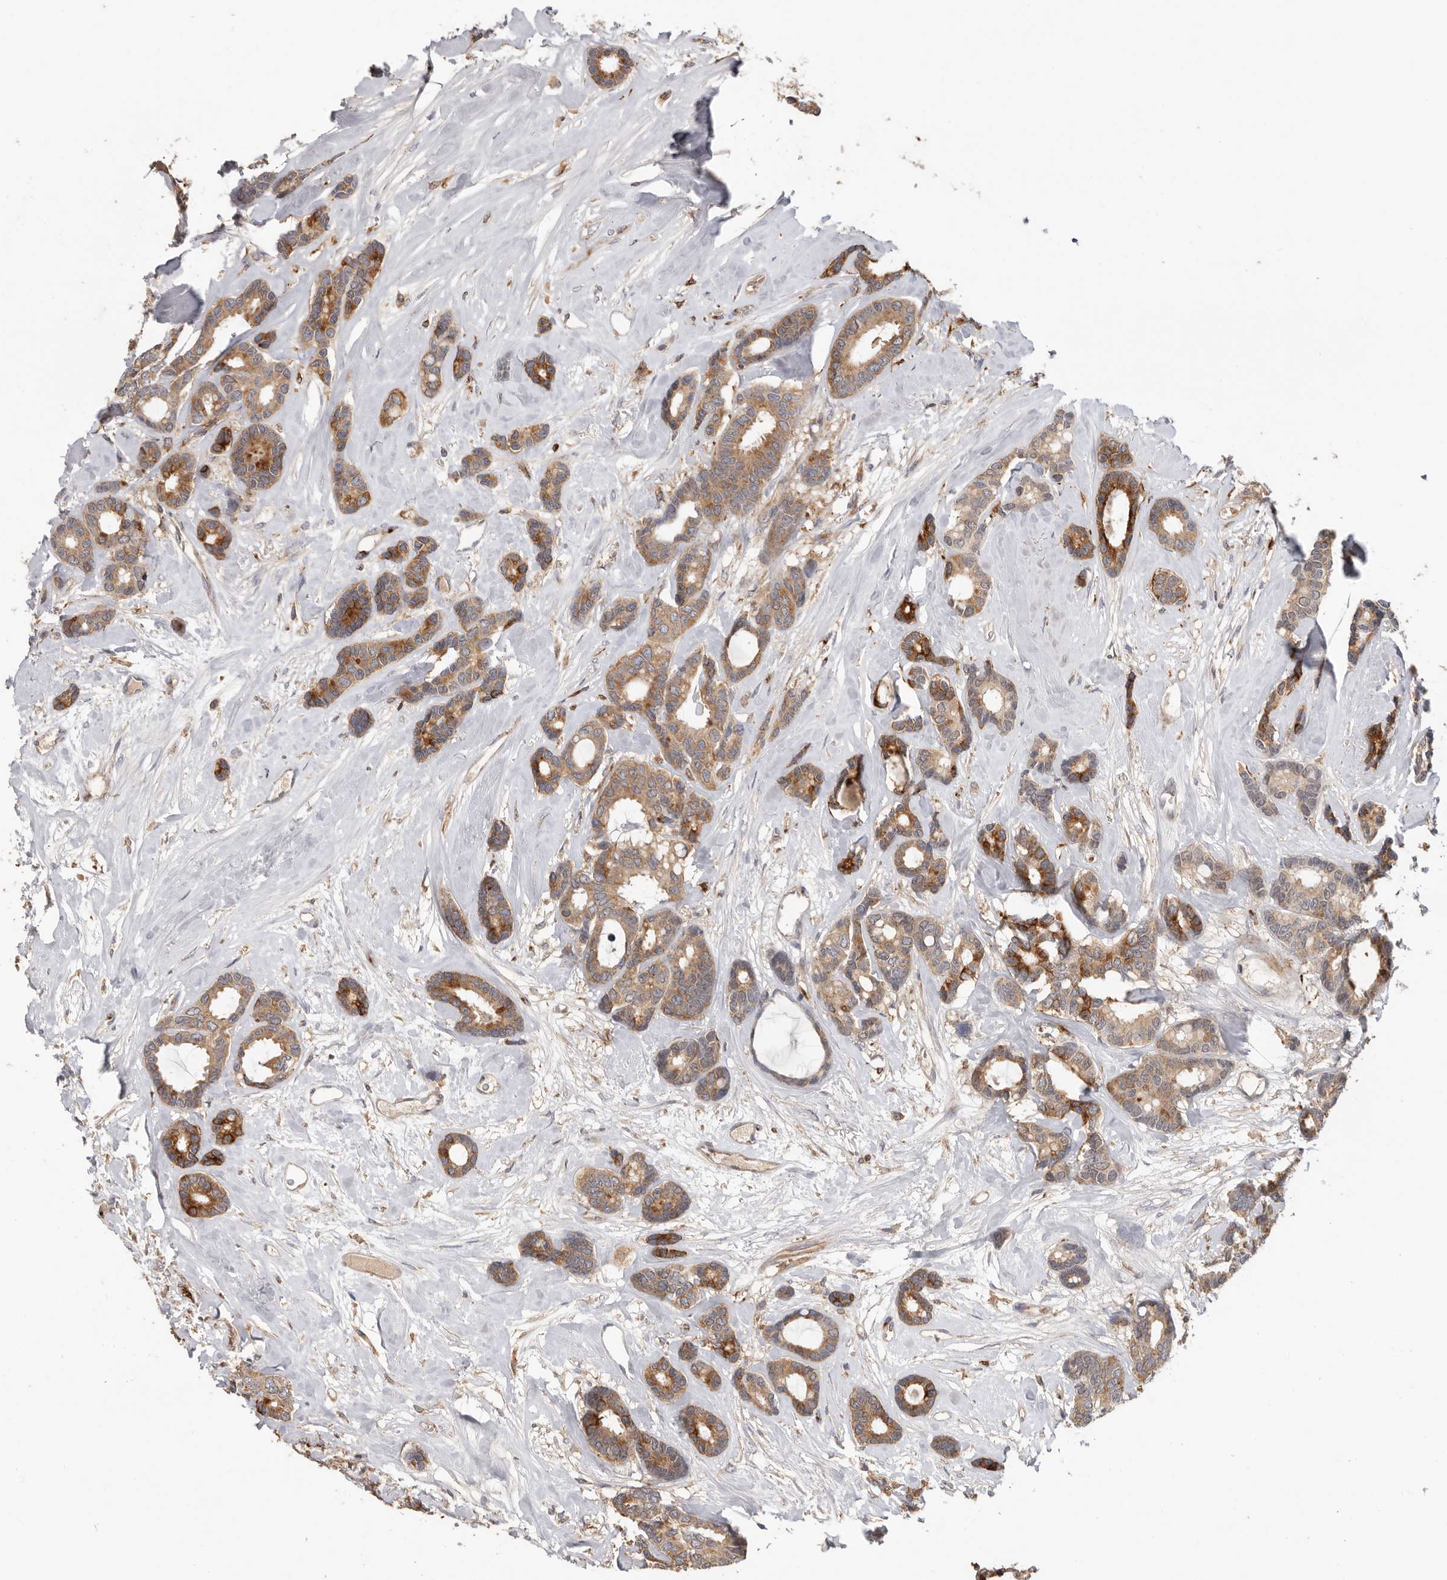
{"staining": {"intensity": "moderate", "quantity": ">75%", "location": "cytoplasmic/membranous"}, "tissue": "breast cancer", "cell_type": "Tumor cells", "image_type": "cancer", "snomed": [{"axis": "morphology", "description": "Duct carcinoma"}, {"axis": "topography", "description": "Breast"}], "caption": "IHC histopathology image of human breast cancer (intraductal carcinoma) stained for a protein (brown), which reveals medium levels of moderate cytoplasmic/membranous staining in approximately >75% of tumor cells.", "gene": "TFRC", "patient": {"sex": "female", "age": 87}}